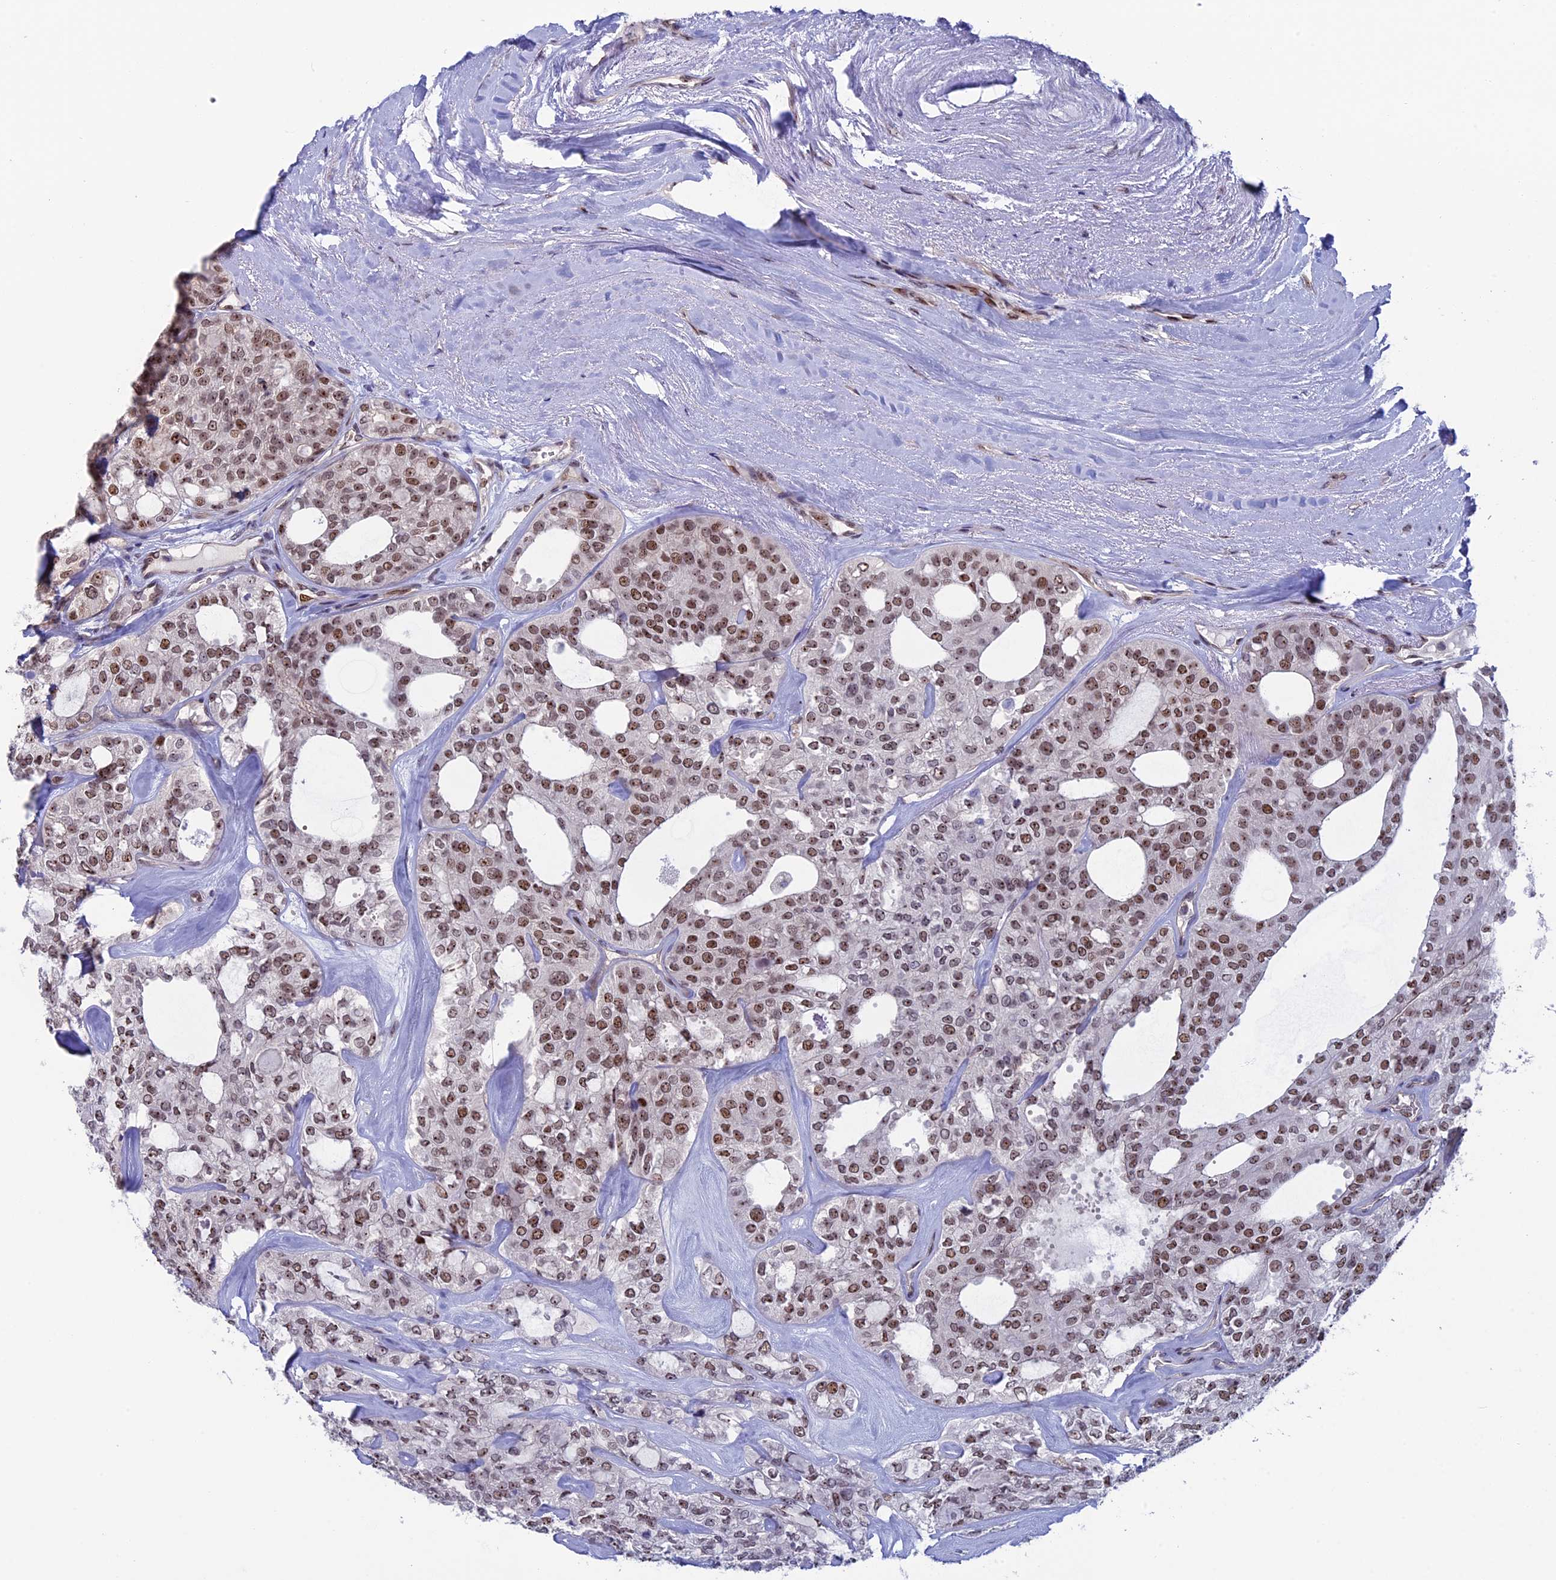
{"staining": {"intensity": "moderate", "quantity": ">75%", "location": "nuclear"}, "tissue": "thyroid cancer", "cell_type": "Tumor cells", "image_type": "cancer", "snomed": [{"axis": "morphology", "description": "Follicular adenoma carcinoma, NOS"}, {"axis": "topography", "description": "Thyroid gland"}], "caption": "Moderate nuclear expression for a protein is appreciated in about >75% of tumor cells of thyroid cancer using immunohistochemistry.", "gene": "CCDC86", "patient": {"sex": "male", "age": 75}}